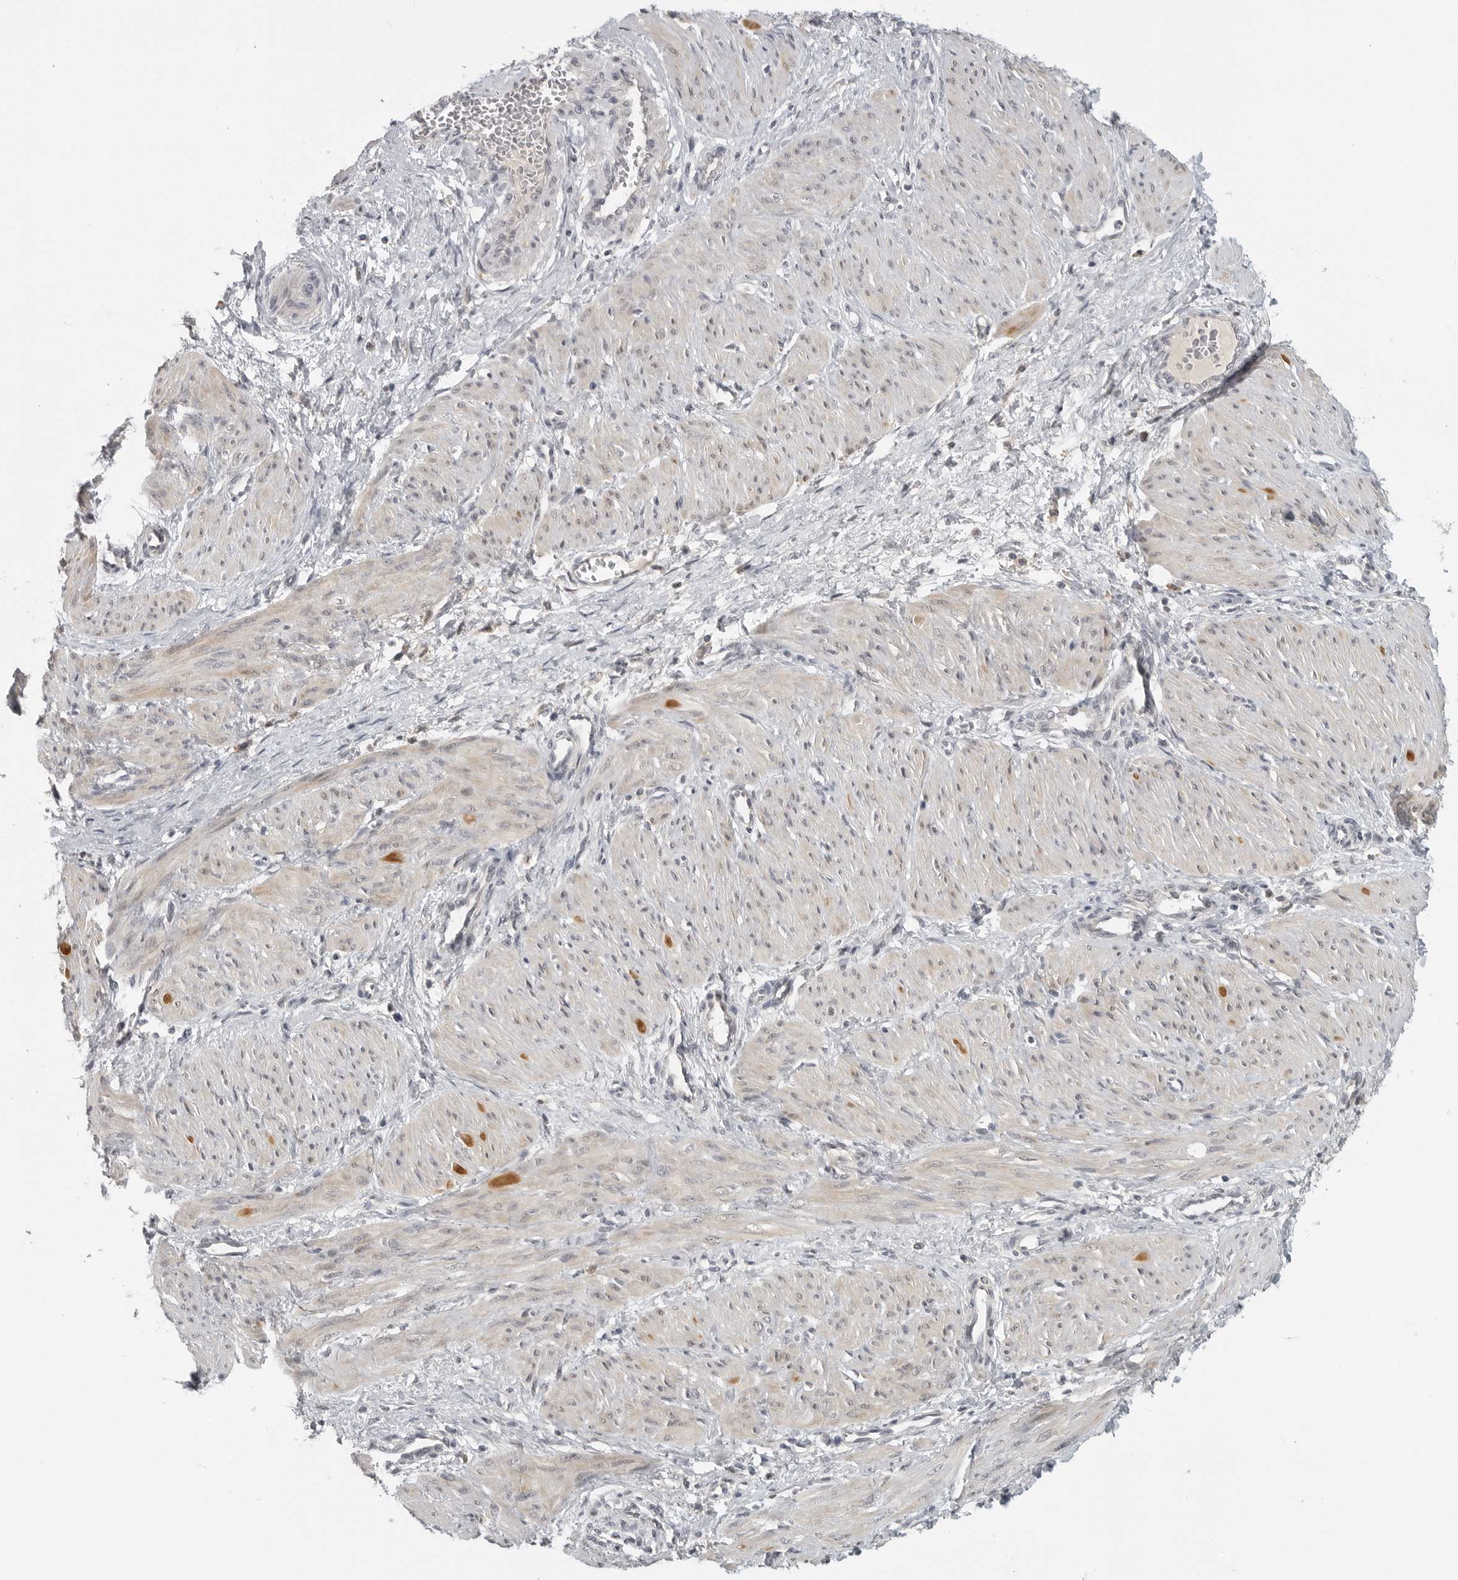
{"staining": {"intensity": "moderate", "quantity": "<25%", "location": "cytoplasmic/membranous"}, "tissue": "smooth muscle", "cell_type": "Smooth muscle cells", "image_type": "normal", "snomed": [{"axis": "morphology", "description": "Normal tissue, NOS"}, {"axis": "topography", "description": "Endometrium"}], "caption": "Protein staining of normal smooth muscle exhibits moderate cytoplasmic/membranous expression in approximately <25% of smooth muscle cells.", "gene": "CTIF", "patient": {"sex": "female", "age": 33}}